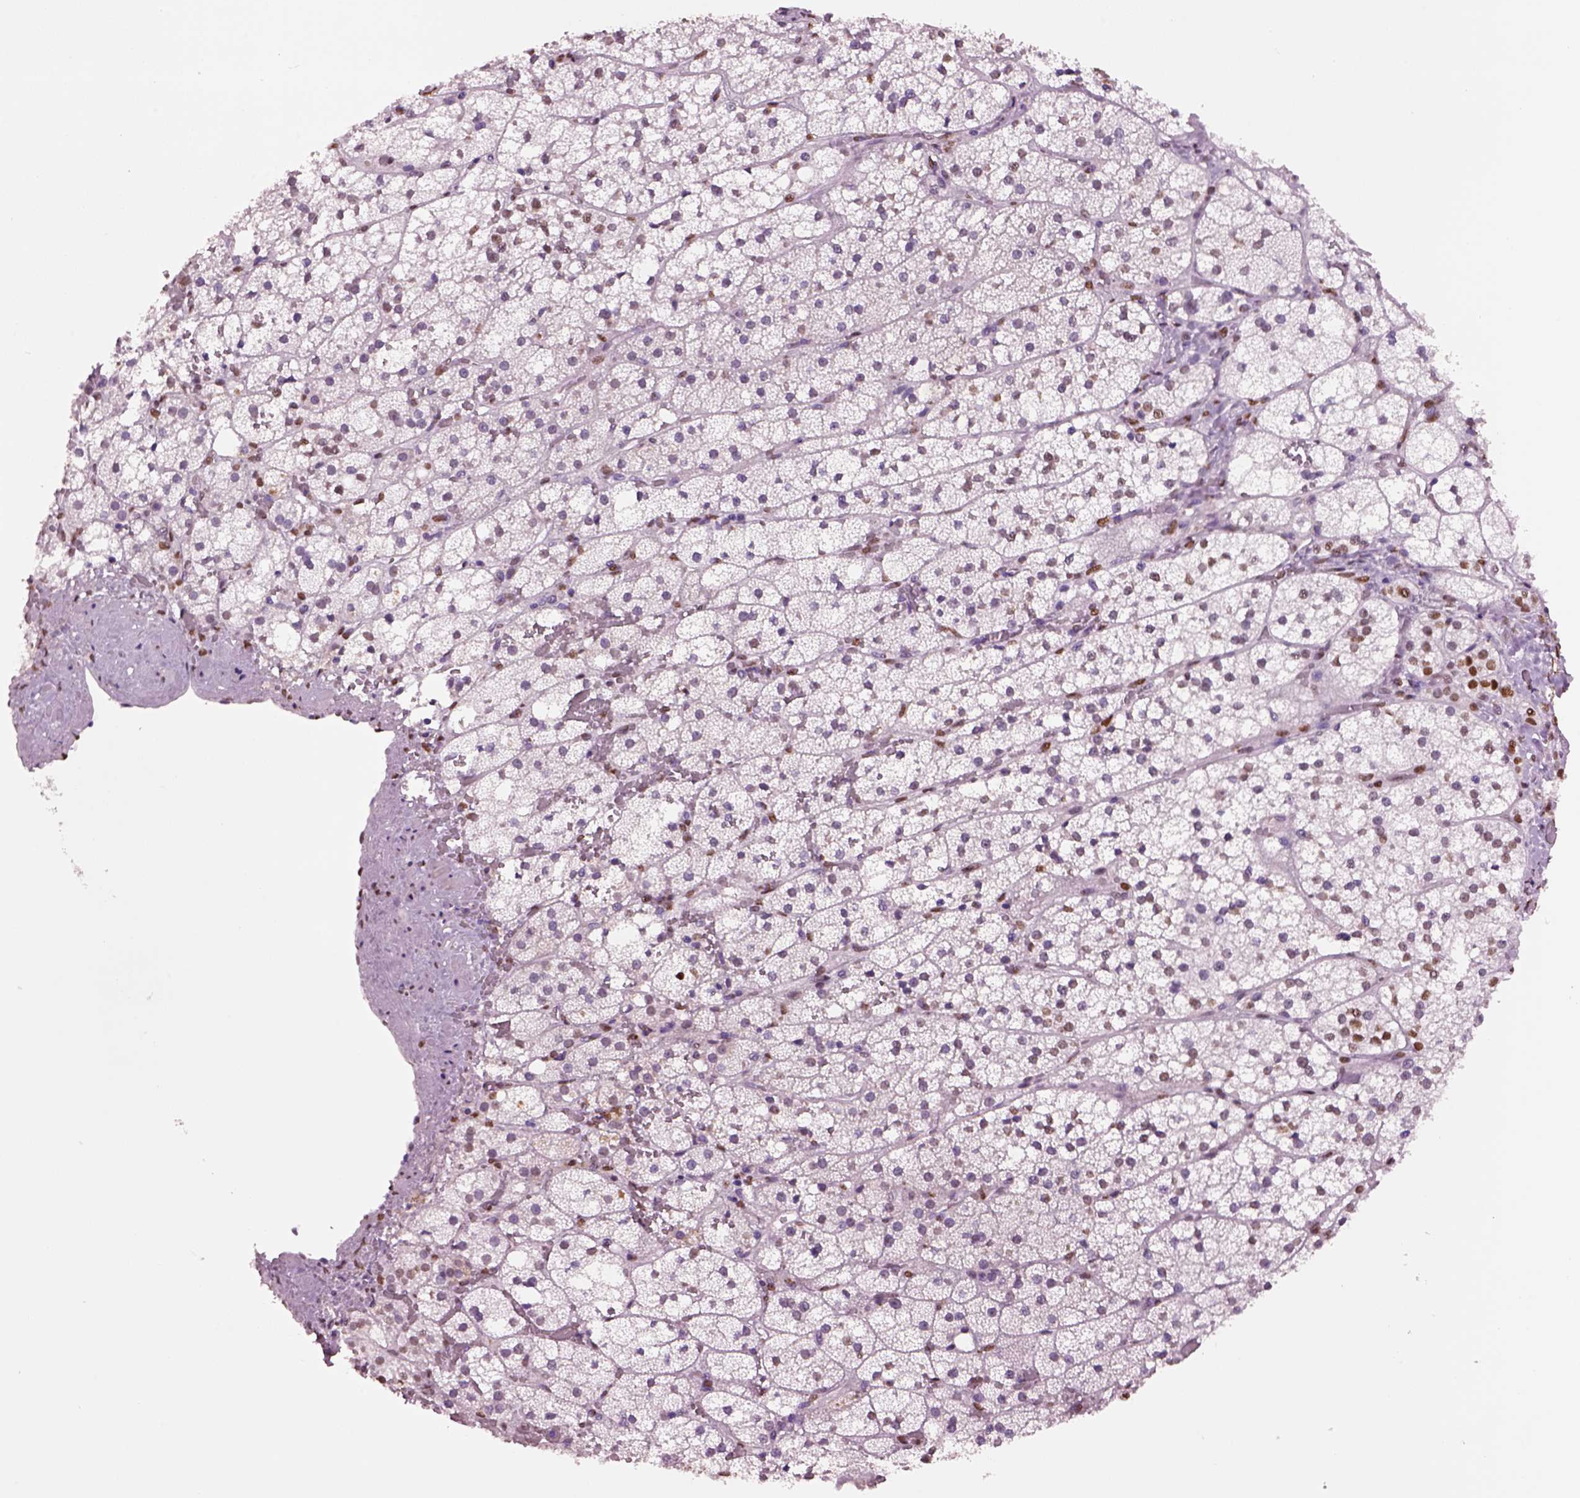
{"staining": {"intensity": "strong", "quantity": "25%-75%", "location": "nuclear"}, "tissue": "adrenal gland", "cell_type": "Glandular cells", "image_type": "normal", "snomed": [{"axis": "morphology", "description": "Normal tissue, NOS"}, {"axis": "topography", "description": "Adrenal gland"}], "caption": "Immunohistochemistry (IHC) micrograph of unremarkable human adrenal gland stained for a protein (brown), which displays high levels of strong nuclear positivity in about 25%-75% of glandular cells.", "gene": "DDX3X", "patient": {"sex": "male", "age": 53}}